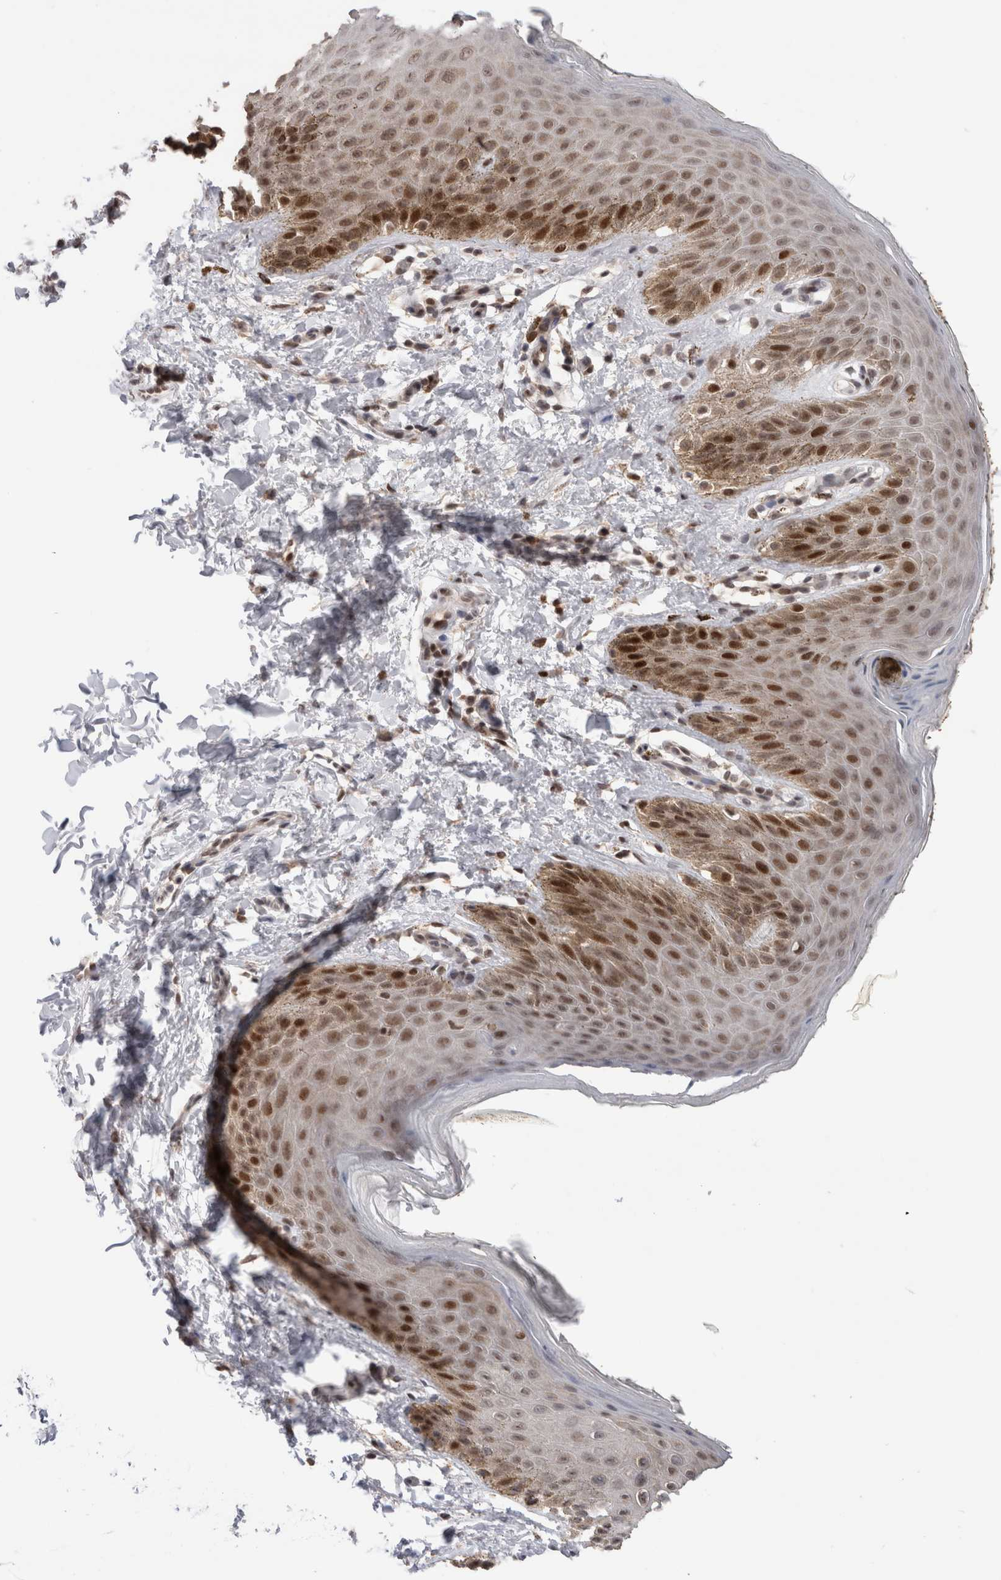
{"staining": {"intensity": "strong", "quantity": ">75%", "location": "nuclear"}, "tissue": "skin", "cell_type": "Epidermal cells", "image_type": "normal", "snomed": [{"axis": "morphology", "description": "Normal tissue, NOS"}, {"axis": "topography", "description": "Anal"}, {"axis": "topography", "description": "Peripheral nerve tissue"}], "caption": "IHC (DAB) staining of benign human skin displays strong nuclear protein expression in approximately >75% of epidermal cells.", "gene": "ZNF521", "patient": {"sex": "male", "age": 44}}